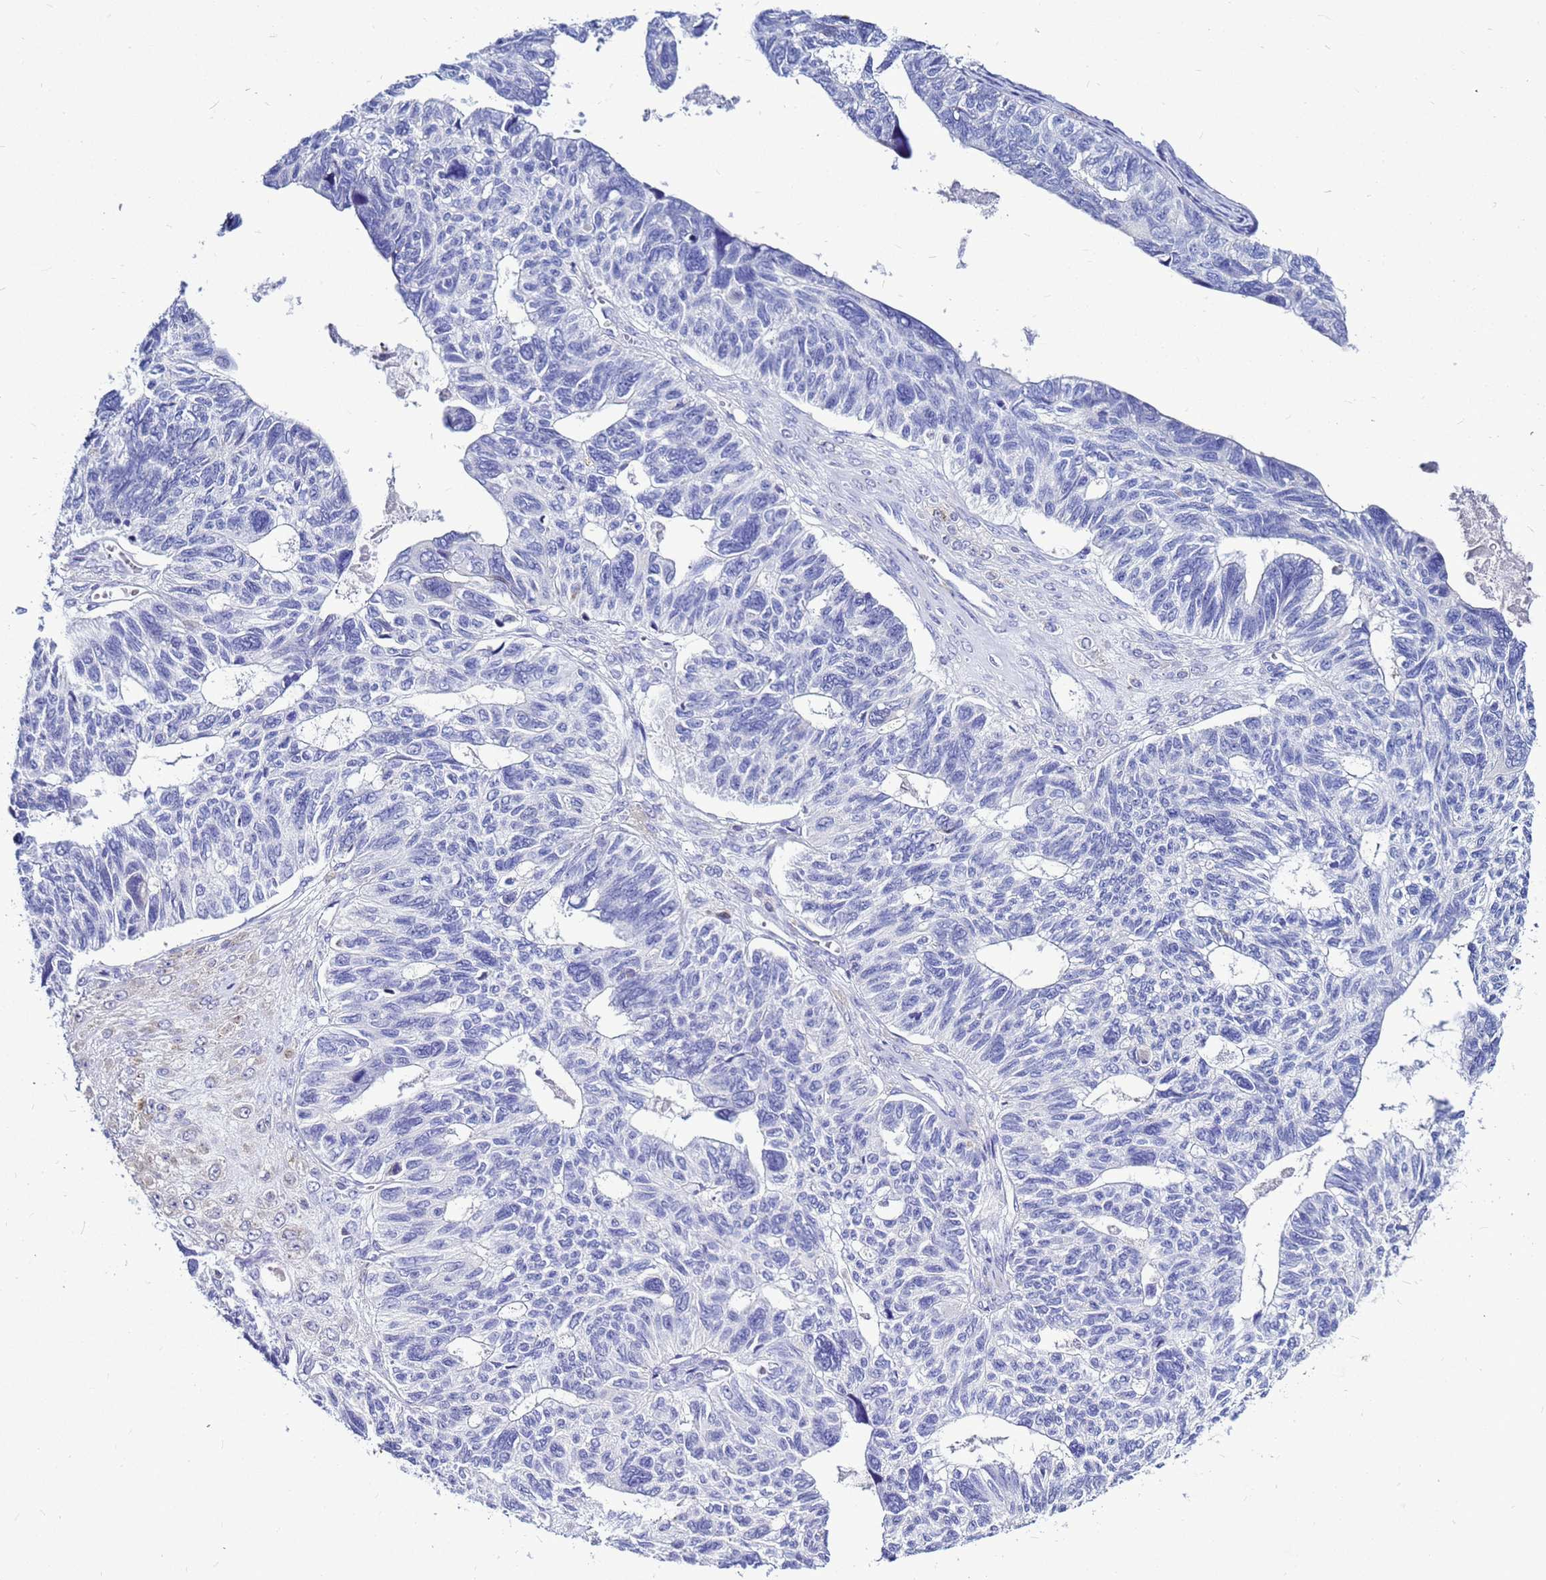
{"staining": {"intensity": "negative", "quantity": "none", "location": "none"}, "tissue": "ovarian cancer", "cell_type": "Tumor cells", "image_type": "cancer", "snomed": [{"axis": "morphology", "description": "Cystadenocarcinoma, serous, NOS"}, {"axis": "topography", "description": "Ovary"}], "caption": "This micrograph is of ovarian cancer (serous cystadenocarcinoma) stained with IHC to label a protein in brown with the nuclei are counter-stained blue. There is no expression in tumor cells. The staining is performed using DAB (3,3'-diaminobenzidine) brown chromogen with nuclei counter-stained in using hematoxylin.", "gene": "CSTA", "patient": {"sex": "female", "age": 79}}